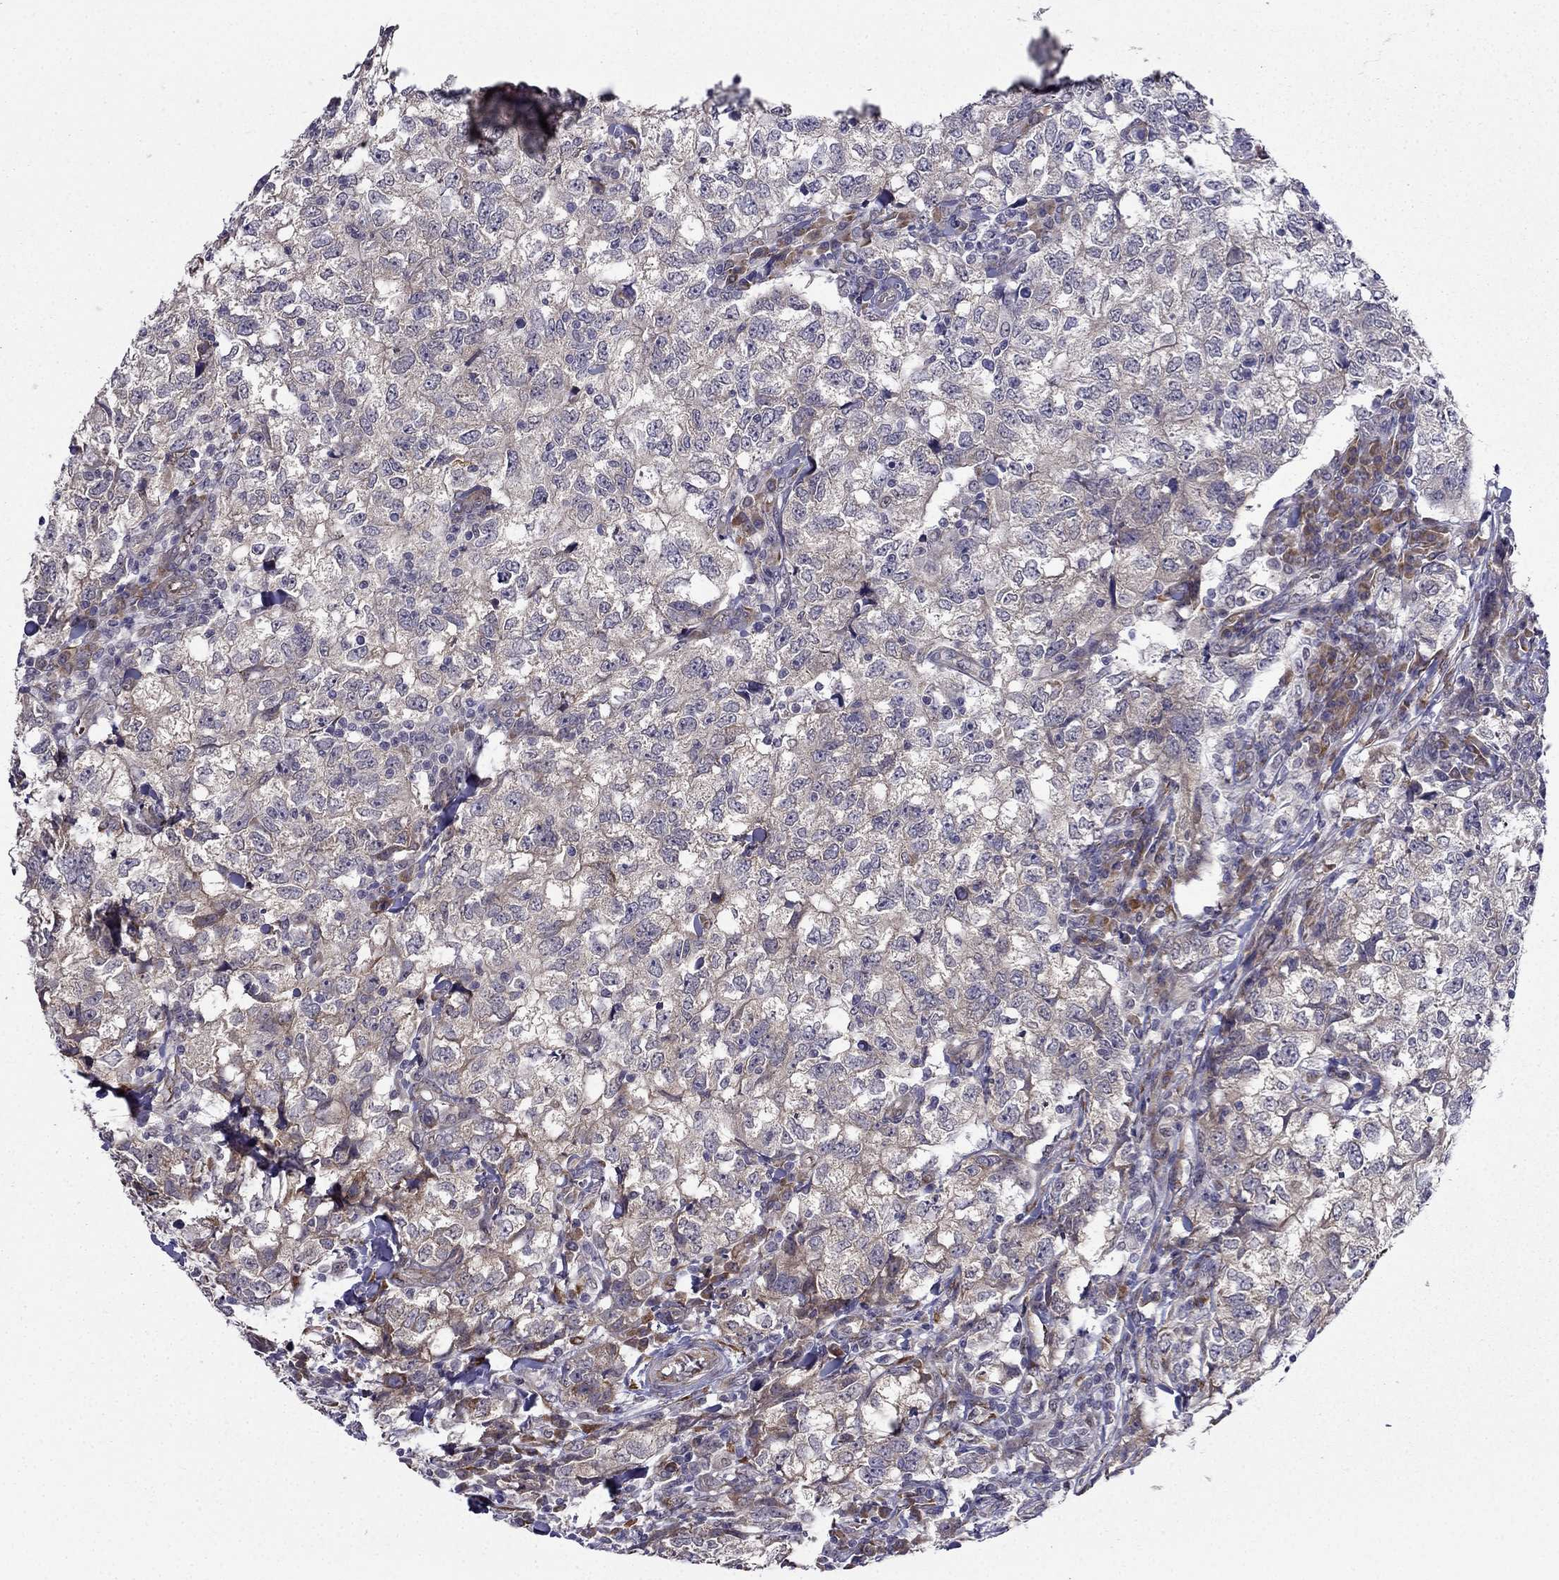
{"staining": {"intensity": "weak", "quantity": ">75%", "location": "cytoplasmic/membranous"}, "tissue": "breast cancer", "cell_type": "Tumor cells", "image_type": "cancer", "snomed": [{"axis": "morphology", "description": "Duct carcinoma"}, {"axis": "topography", "description": "Breast"}], "caption": "Protein staining of breast cancer tissue displays weak cytoplasmic/membranous staining in approximately >75% of tumor cells.", "gene": "ARHGEF28", "patient": {"sex": "female", "age": 30}}